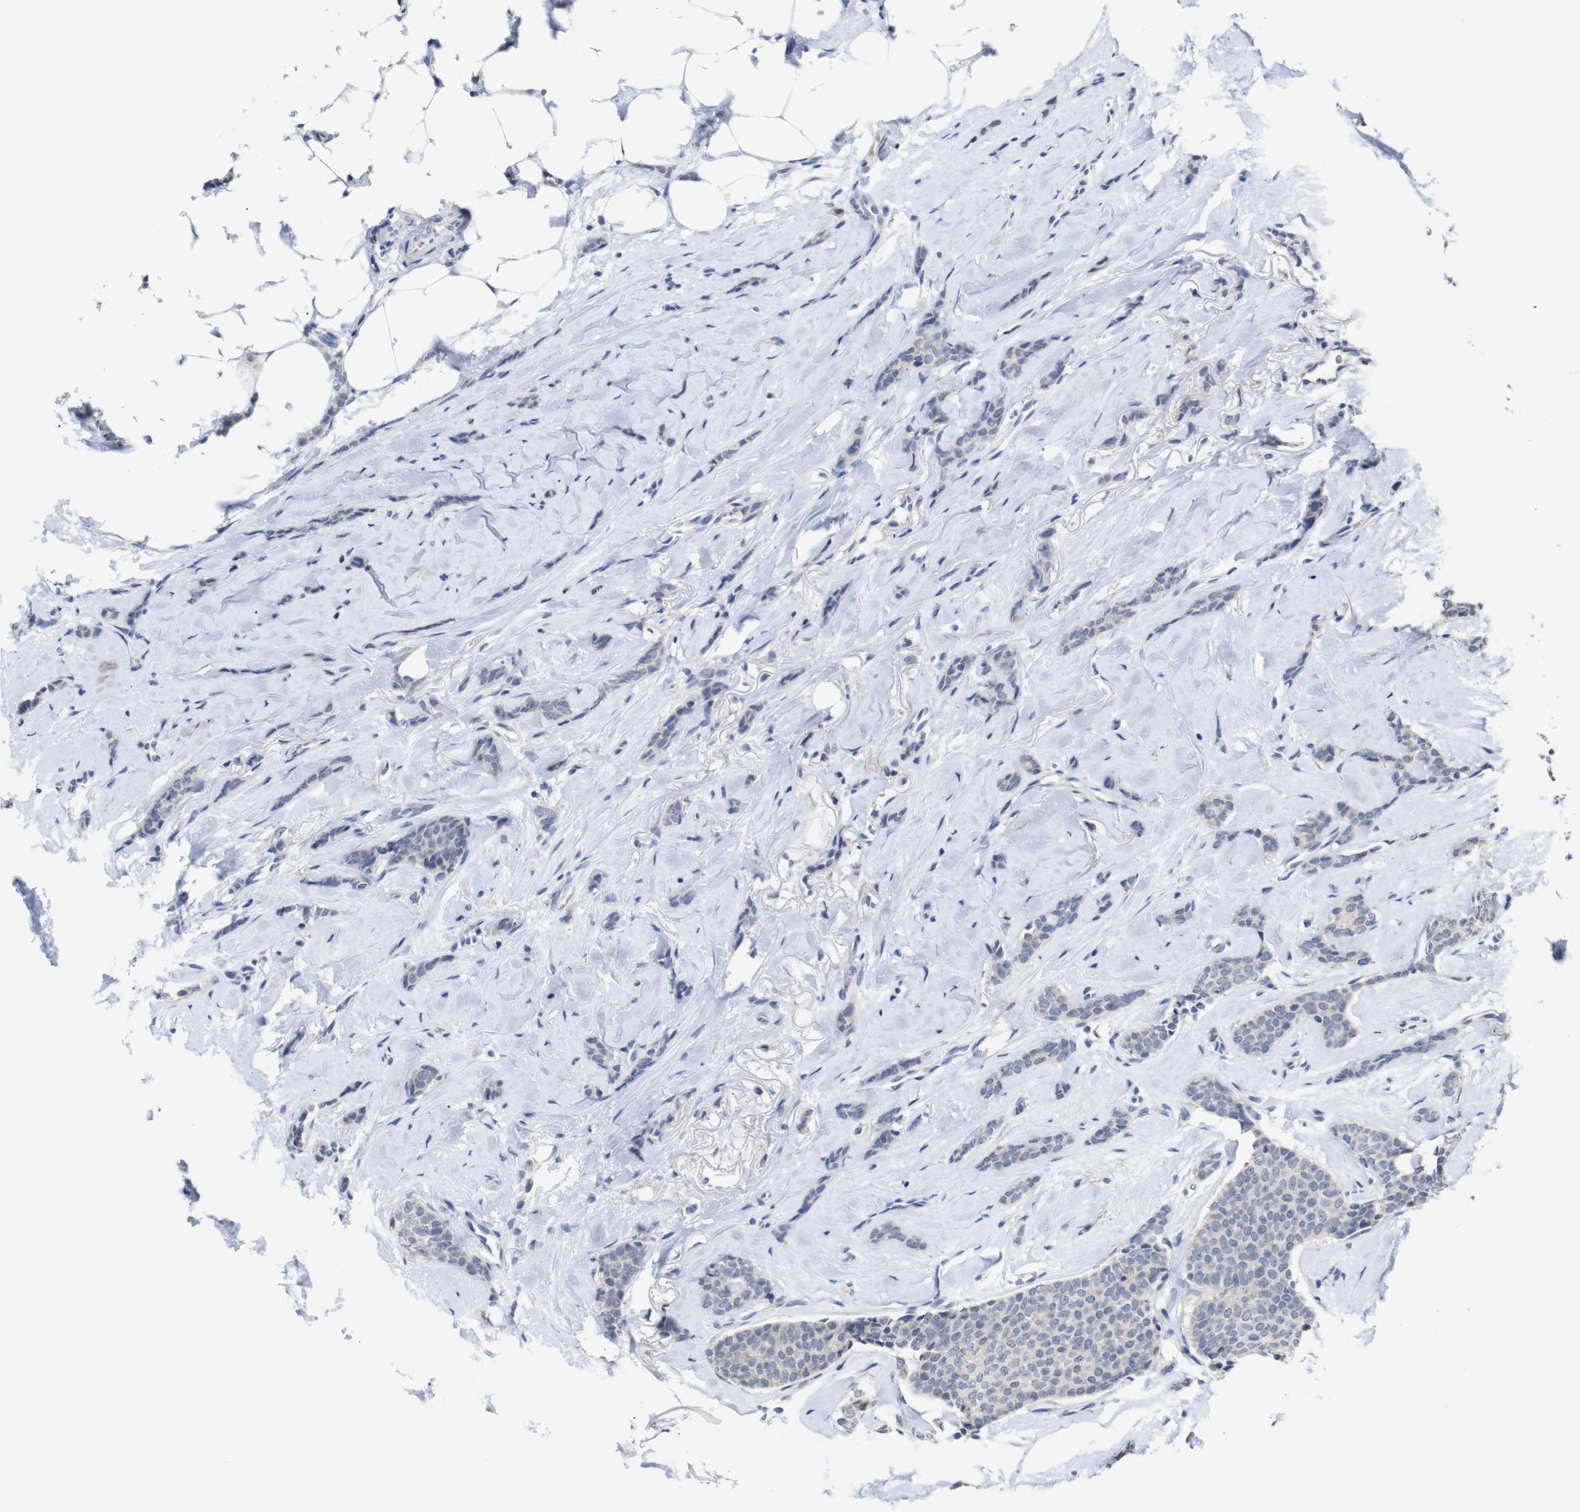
{"staining": {"intensity": "negative", "quantity": "none", "location": "none"}, "tissue": "breast cancer", "cell_type": "Tumor cells", "image_type": "cancer", "snomed": [{"axis": "morphology", "description": "Lobular carcinoma"}, {"axis": "topography", "description": "Skin"}, {"axis": "topography", "description": "Breast"}], "caption": "DAB (3,3'-diaminobenzidine) immunohistochemical staining of human breast cancer (lobular carcinoma) demonstrates no significant positivity in tumor cells.", "gene": "HNF1A", "patient": {"sex": "female", "age": 46}}